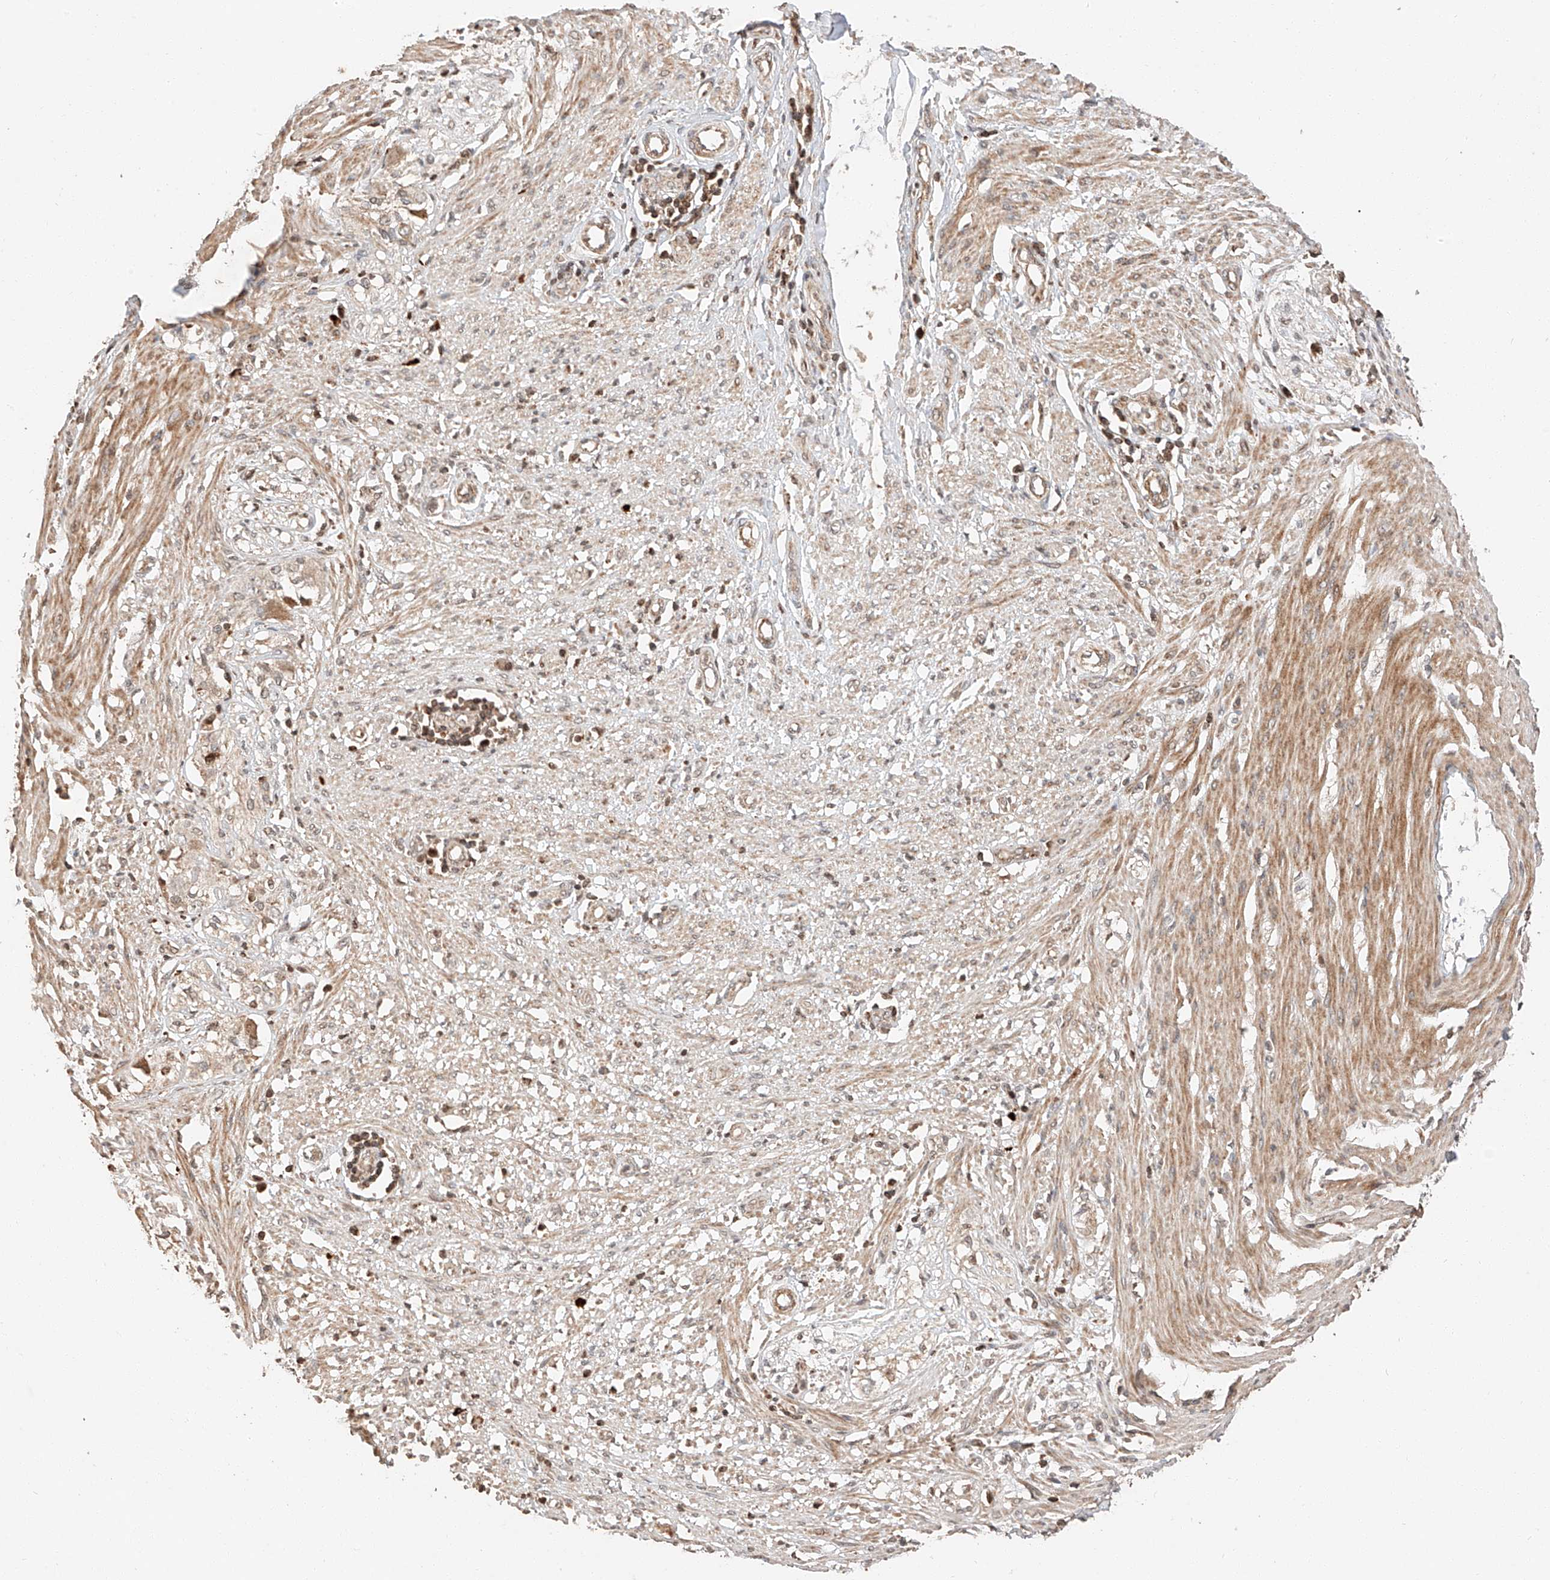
{"staining": {"intensity": "moderate", "quantity": ">75%", "location": "cytoplasmic/membranous"}, "tissue": "smooth muscle", "cell_type": "Smooth muscle cells", "image_type": "normal", "snomed": [{"axis": "morphology", "description": "Normal tissue, NOS"}, {"axis": "morphology", "description": "Adenocarcinoma, NOS"}, {"axis": "topography", "description": "Colon"}, {"axis": "topography", "description": "Peripheral nerve tissue"}], "caption": "Protein expression by immunohistochemistry reveals moderate cytoplasmic/membranous expression in about >75% of smooth muscle cells in unremarkable smooth muscle. (IHC, brightfield microscopy, high magnification).", "gene": "ARHGAP33", "patient": {"sex": "male", "age": 14}}